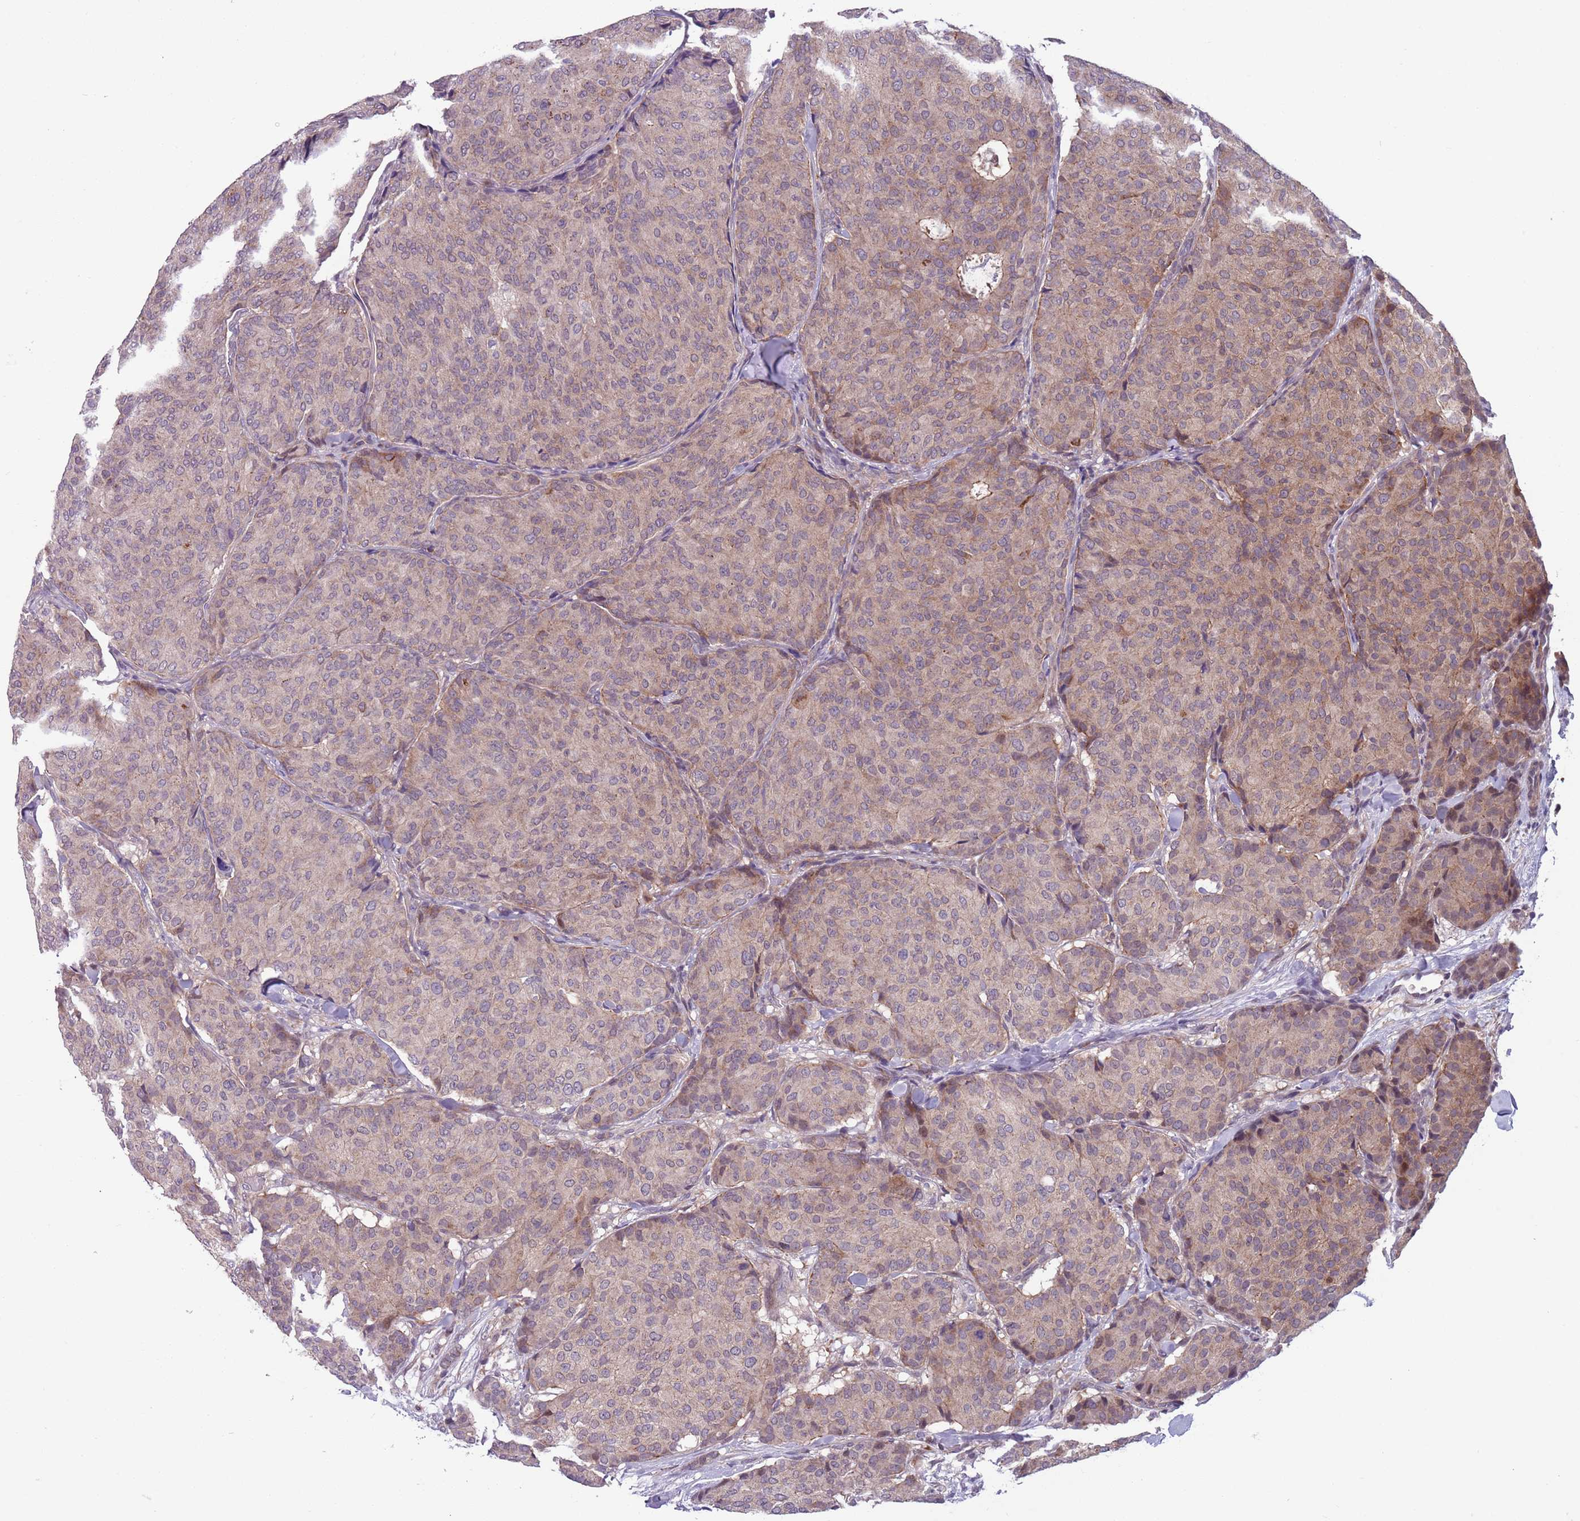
{"staining": {"intensity": "weak", "quantity": ">75%", "location": "cytoplasmic/membranous"}, "tissue": "breast cancer", "cell_type": "Tumor cells", "image_type": "cancer", "snomed": [{"axis": "morphology", "description": "Duct carcinoma"}, {"axis": "topography", "description": "Breast"}], "caption": "High-power microscopy captured an immunohistochemistry (IHC) photomicrograph of breast cancer, revealing weak cytoplasmic/membranous positivity in approximately >75% of tumor cells. (Stains: DAB in brown, nuclei in blue, Microscopy: brightfield microscopy at high magnification).", "gene": "JAML", "patient": {"sex": "female", "age": 75}}